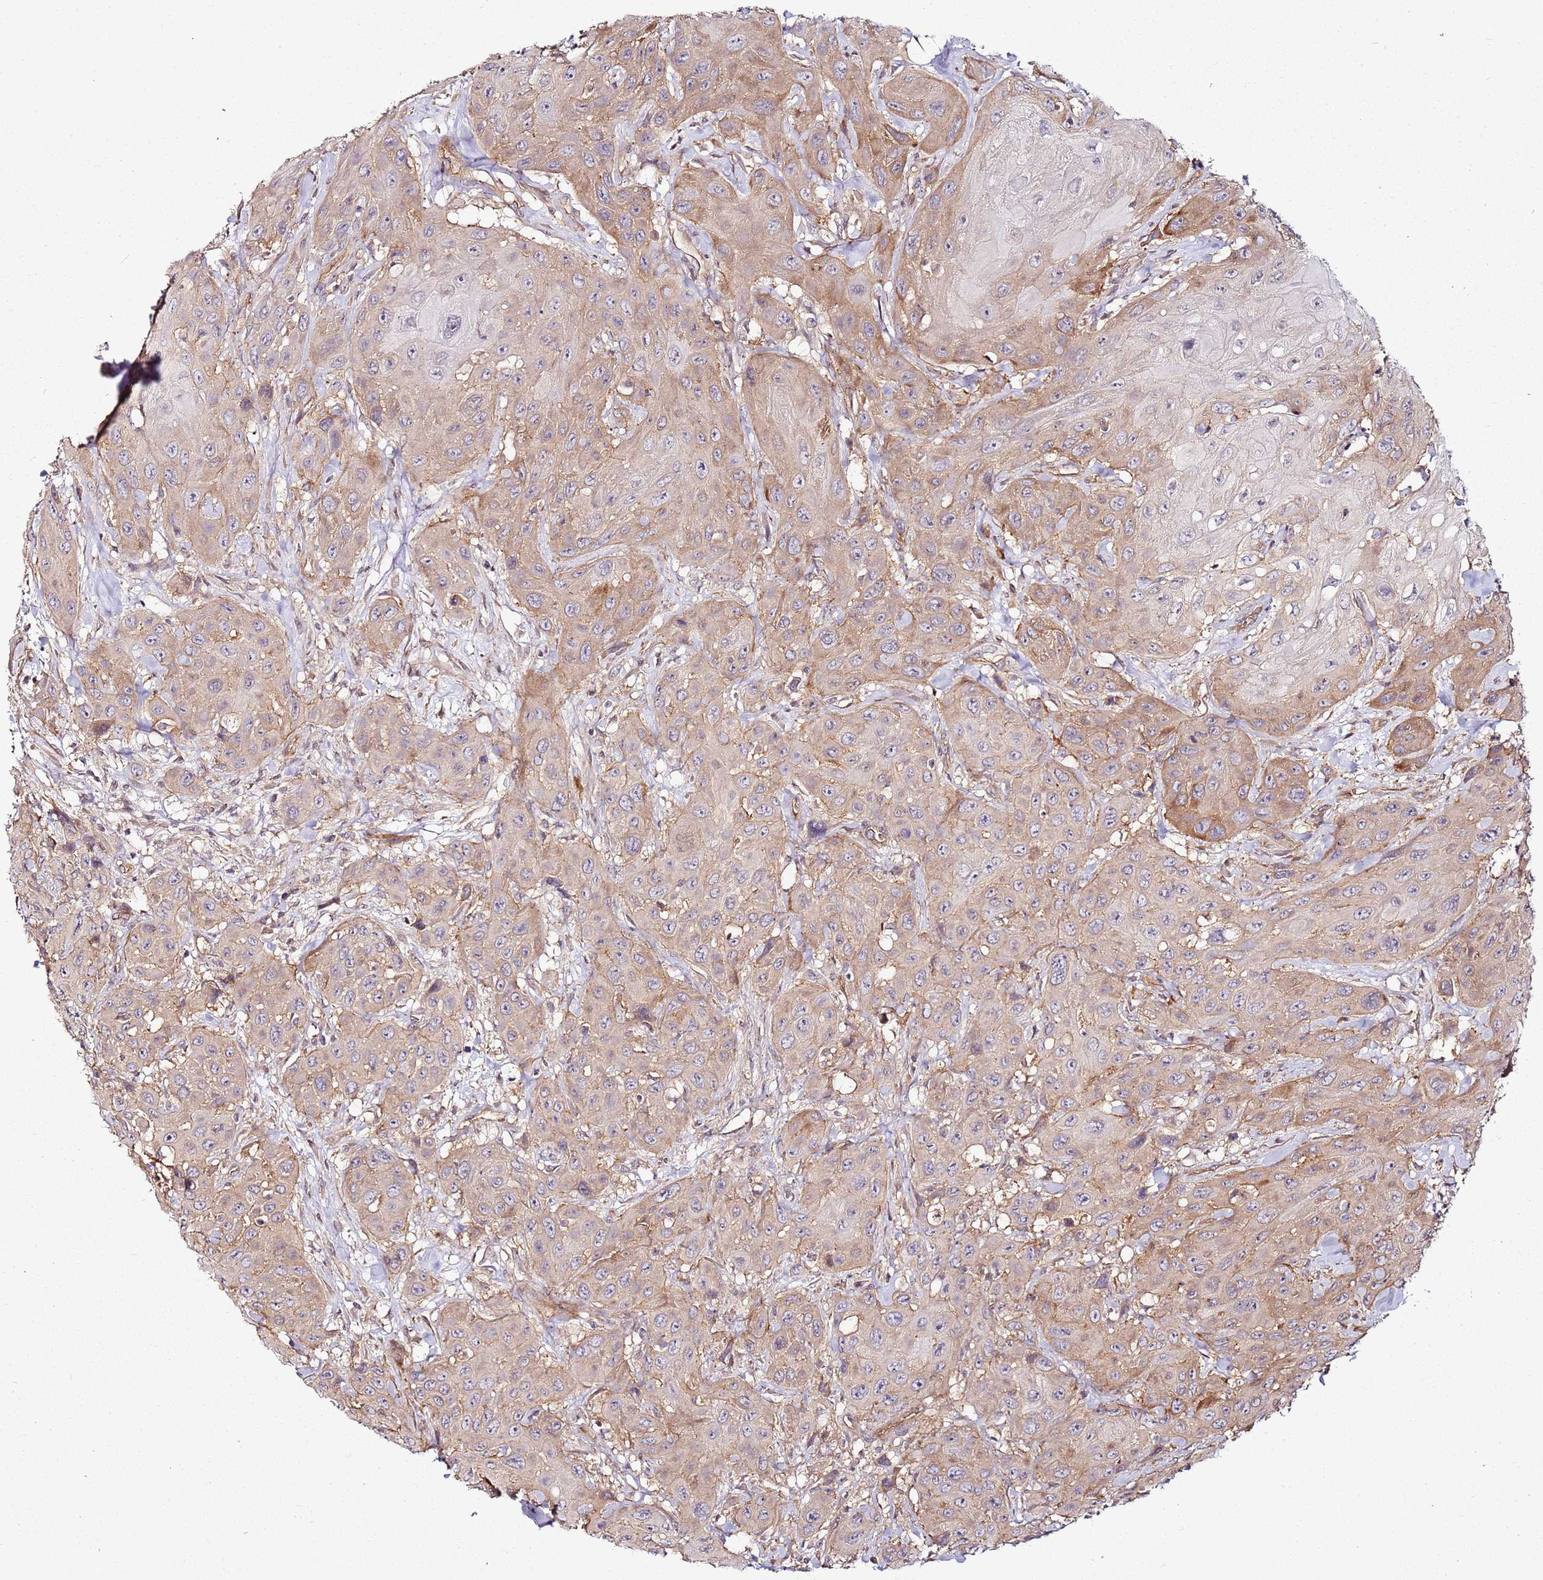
{"staining": {"intensity": "weak", "quantity": ">75%", "location": "cytoplasmic/membranous"}, "tissue": "head and neck cancer", "cell_type": "Tumor cells", "image_type": "cancer", "snomed": [{"axis": "morphology", "description": "Squamous cell carcinoma, NOS"}, {"axis": "topography", "description": "Head-Neck"}], "caption": "Protein staining by IHC exhibits weak cytoplasmic/membranous staining in approximately >75% of tumor cells in head and neck squamous cell carcinoma.", "gene": "CCNYL1", "patient": {"sex": "male", "age": 81}}